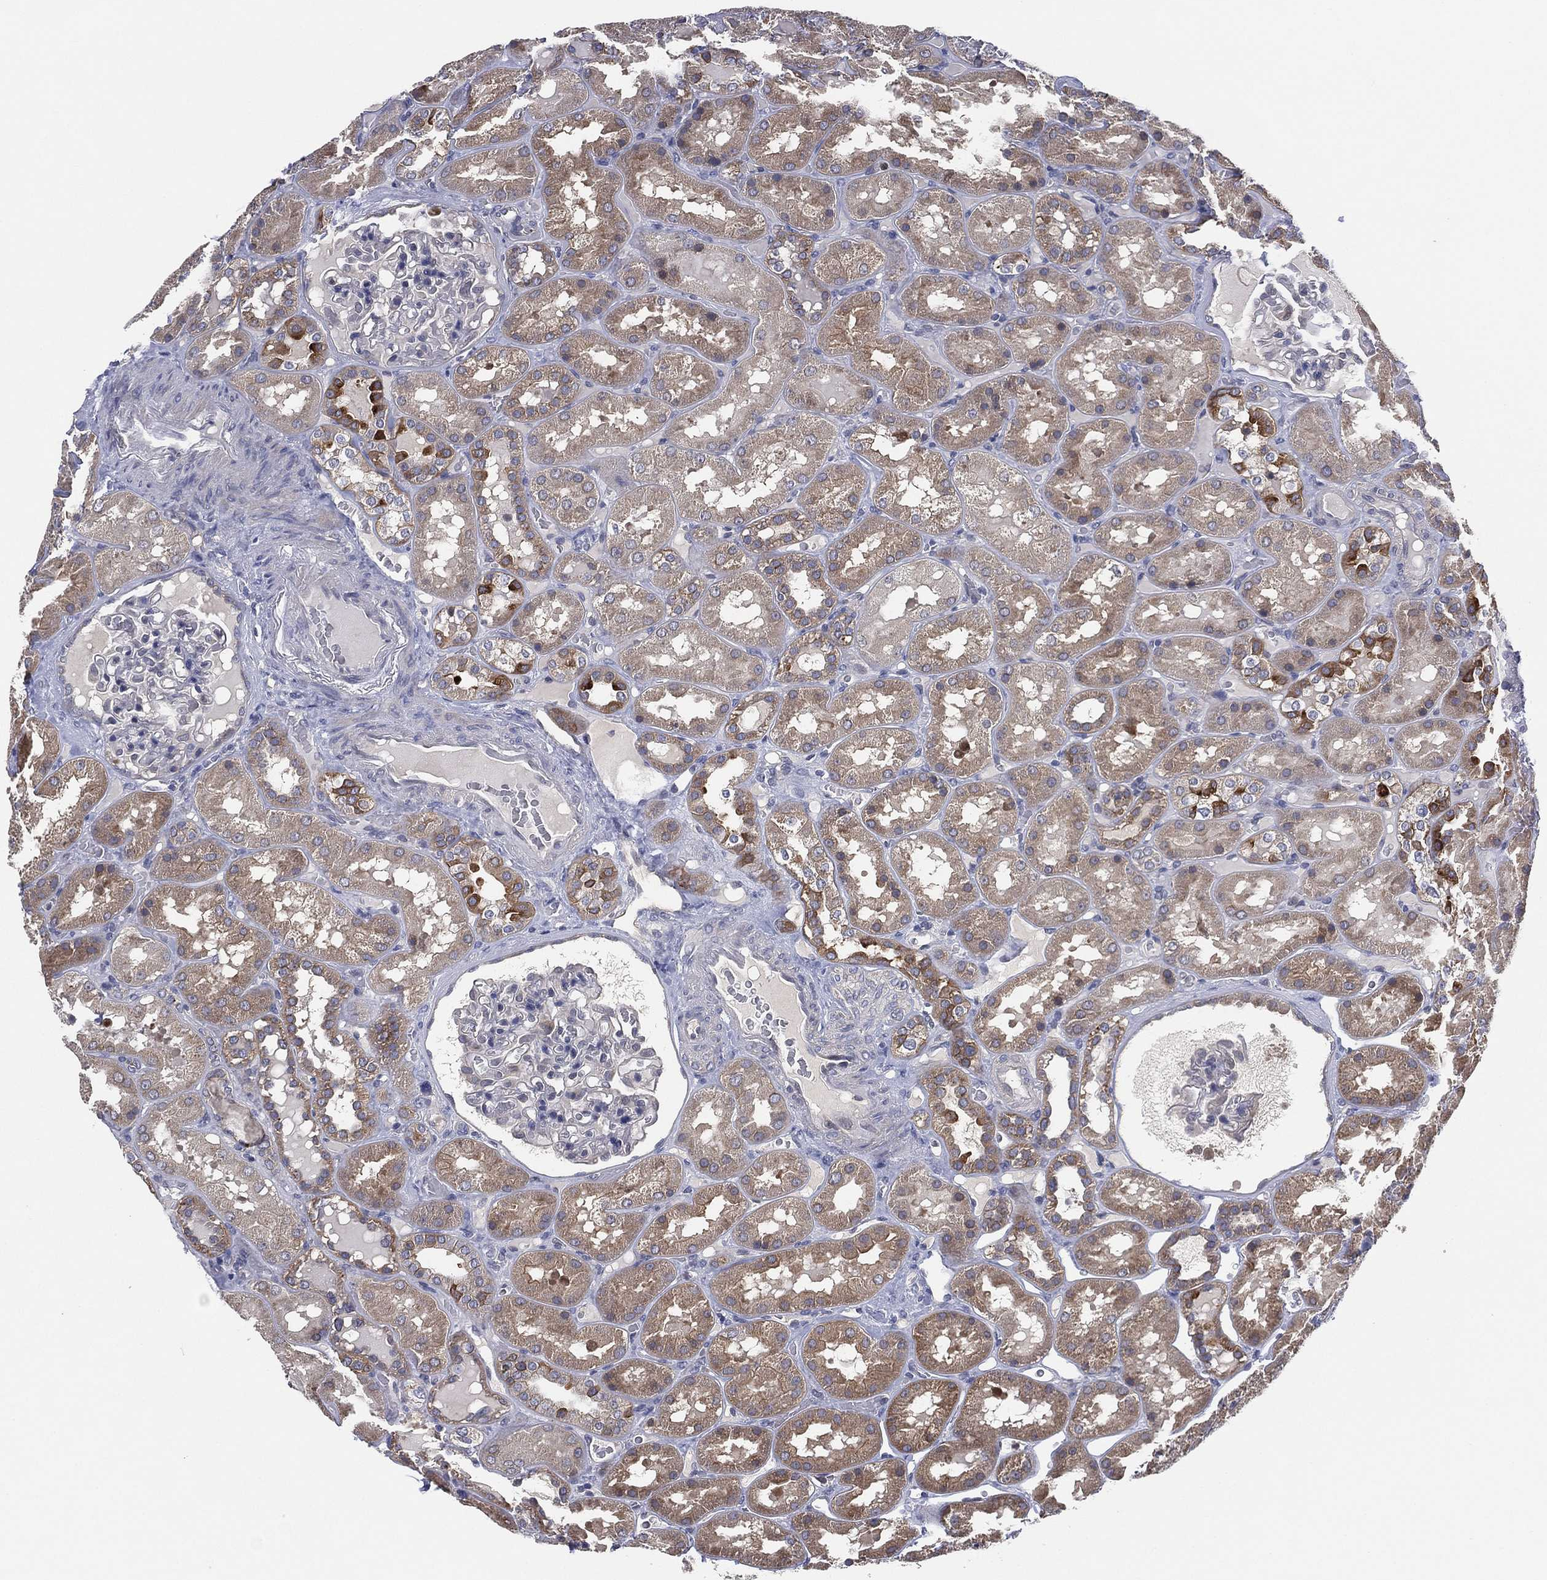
{"staining": {"intensity": "negative", "quantity": "none", "location": "none"}, "tissue": "kidney", "cell_type": "Cells in glomeruli", "image_type": "normal", "snomed": [{"axis": "morphology", "description": "Normal tissue, NOS"}, {"axis": "topography", "description": "Kidney"}], "caption": "The immunohistochemistry histopathology image has no significant staining in cells in glomeruli of kidney. (DAB (3,3'-diaminobenzidine) immunohistochemistry (IHC) with hematoxylin counter stain).", "gene": "MPP7", "patient": {"sex": "male", "age": 73}}